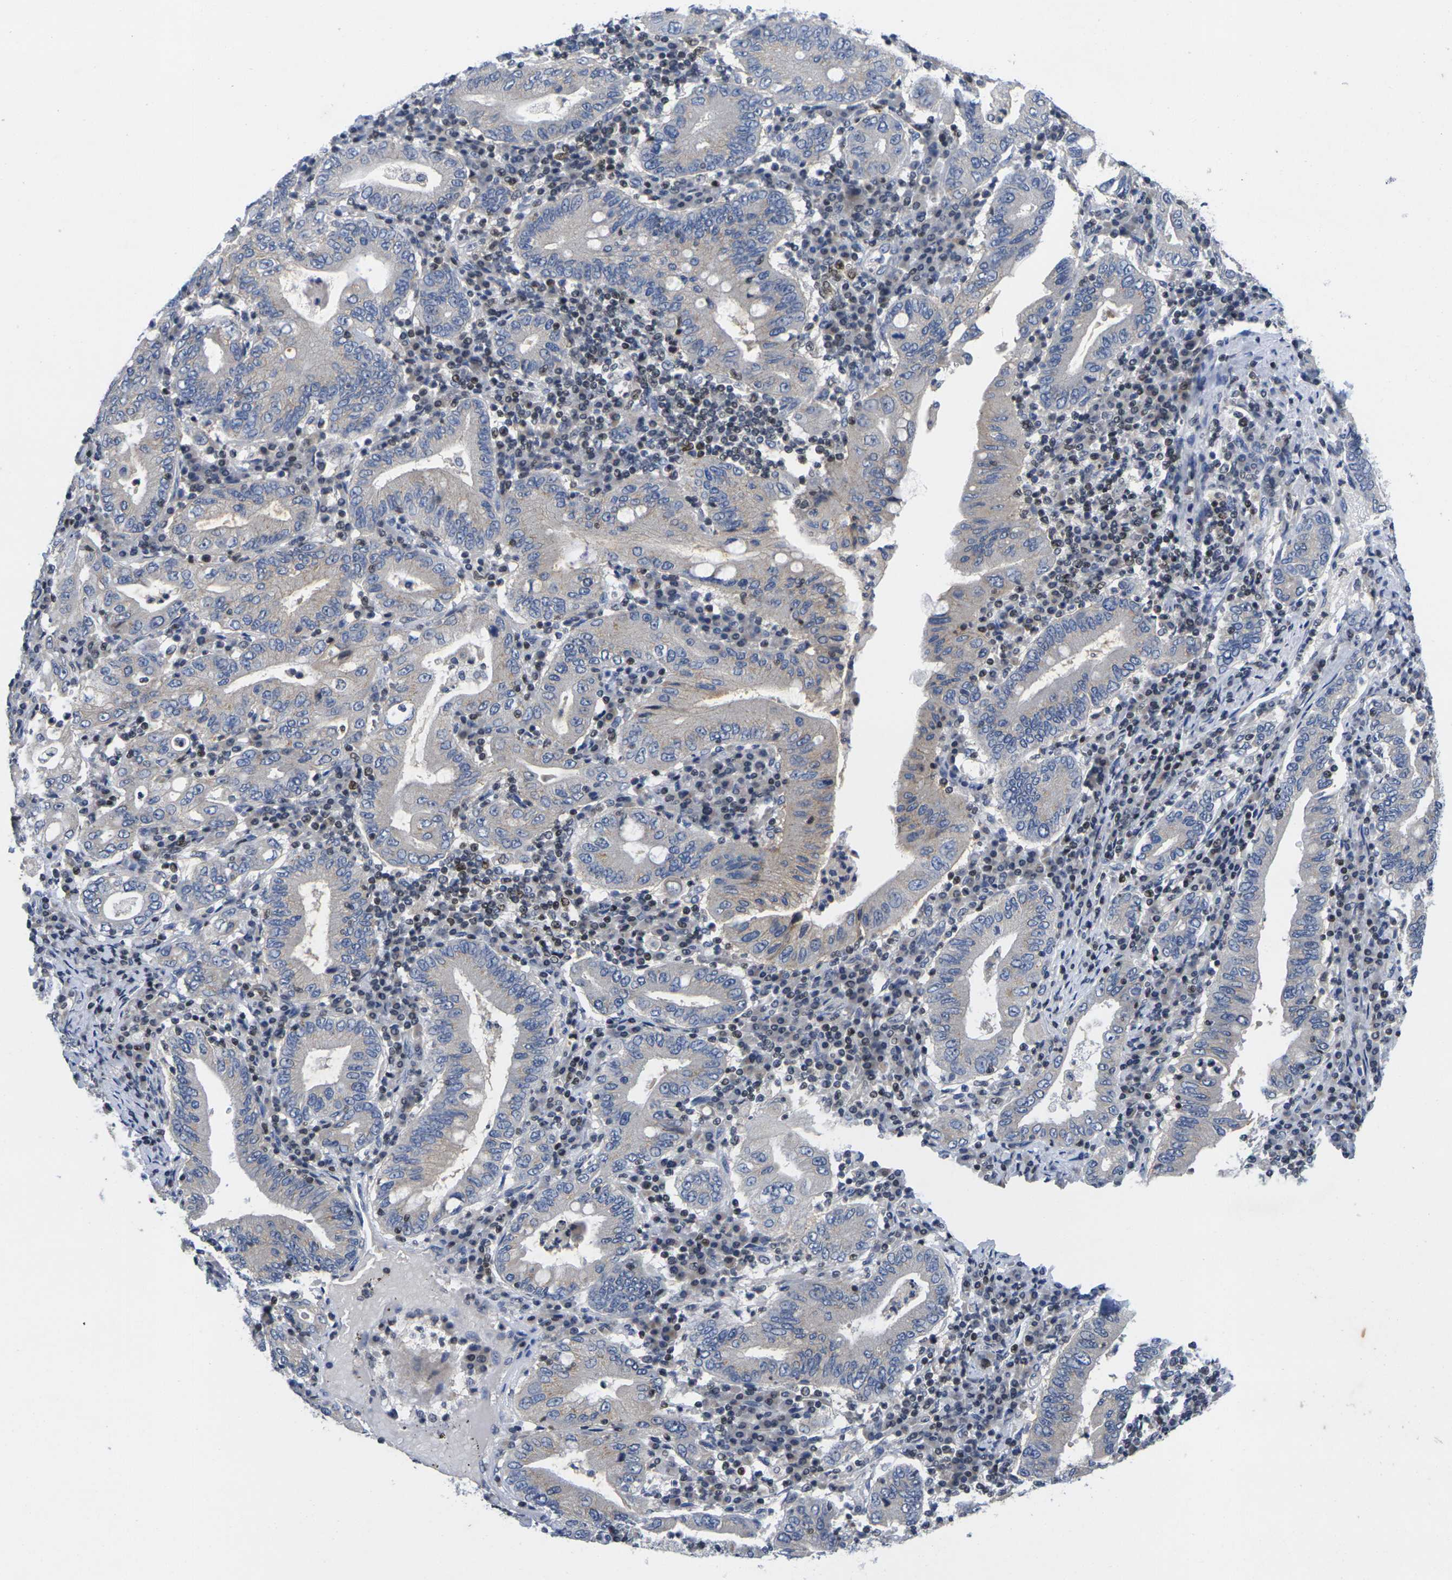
{"staining": {"intensity": "negative", "quantity": "none", "location": "none"}, "tissue": "stomach cancer", "cell_type": "Tumor cells", "image_type": "cancer", "snomed": [{"axis": "morphology", "description": "Normal tissue, NOS"}, {"axis": "morphology", "description": "Adenocarcinoma, NOS"}, {"axis": "topography", "description": "Esophagus"}, {"axis": "topography", "description": "Stomach, upper"}, {"axis": "topography", "description": "Peripheral nerve tissue"}], "caption": "This is an immunohistochemistry photomicrograph of human stomach cancer. There is no staining in tumor cells.", "gene": "IKZF1", "patient": {"sex": "male", "age": 62}}